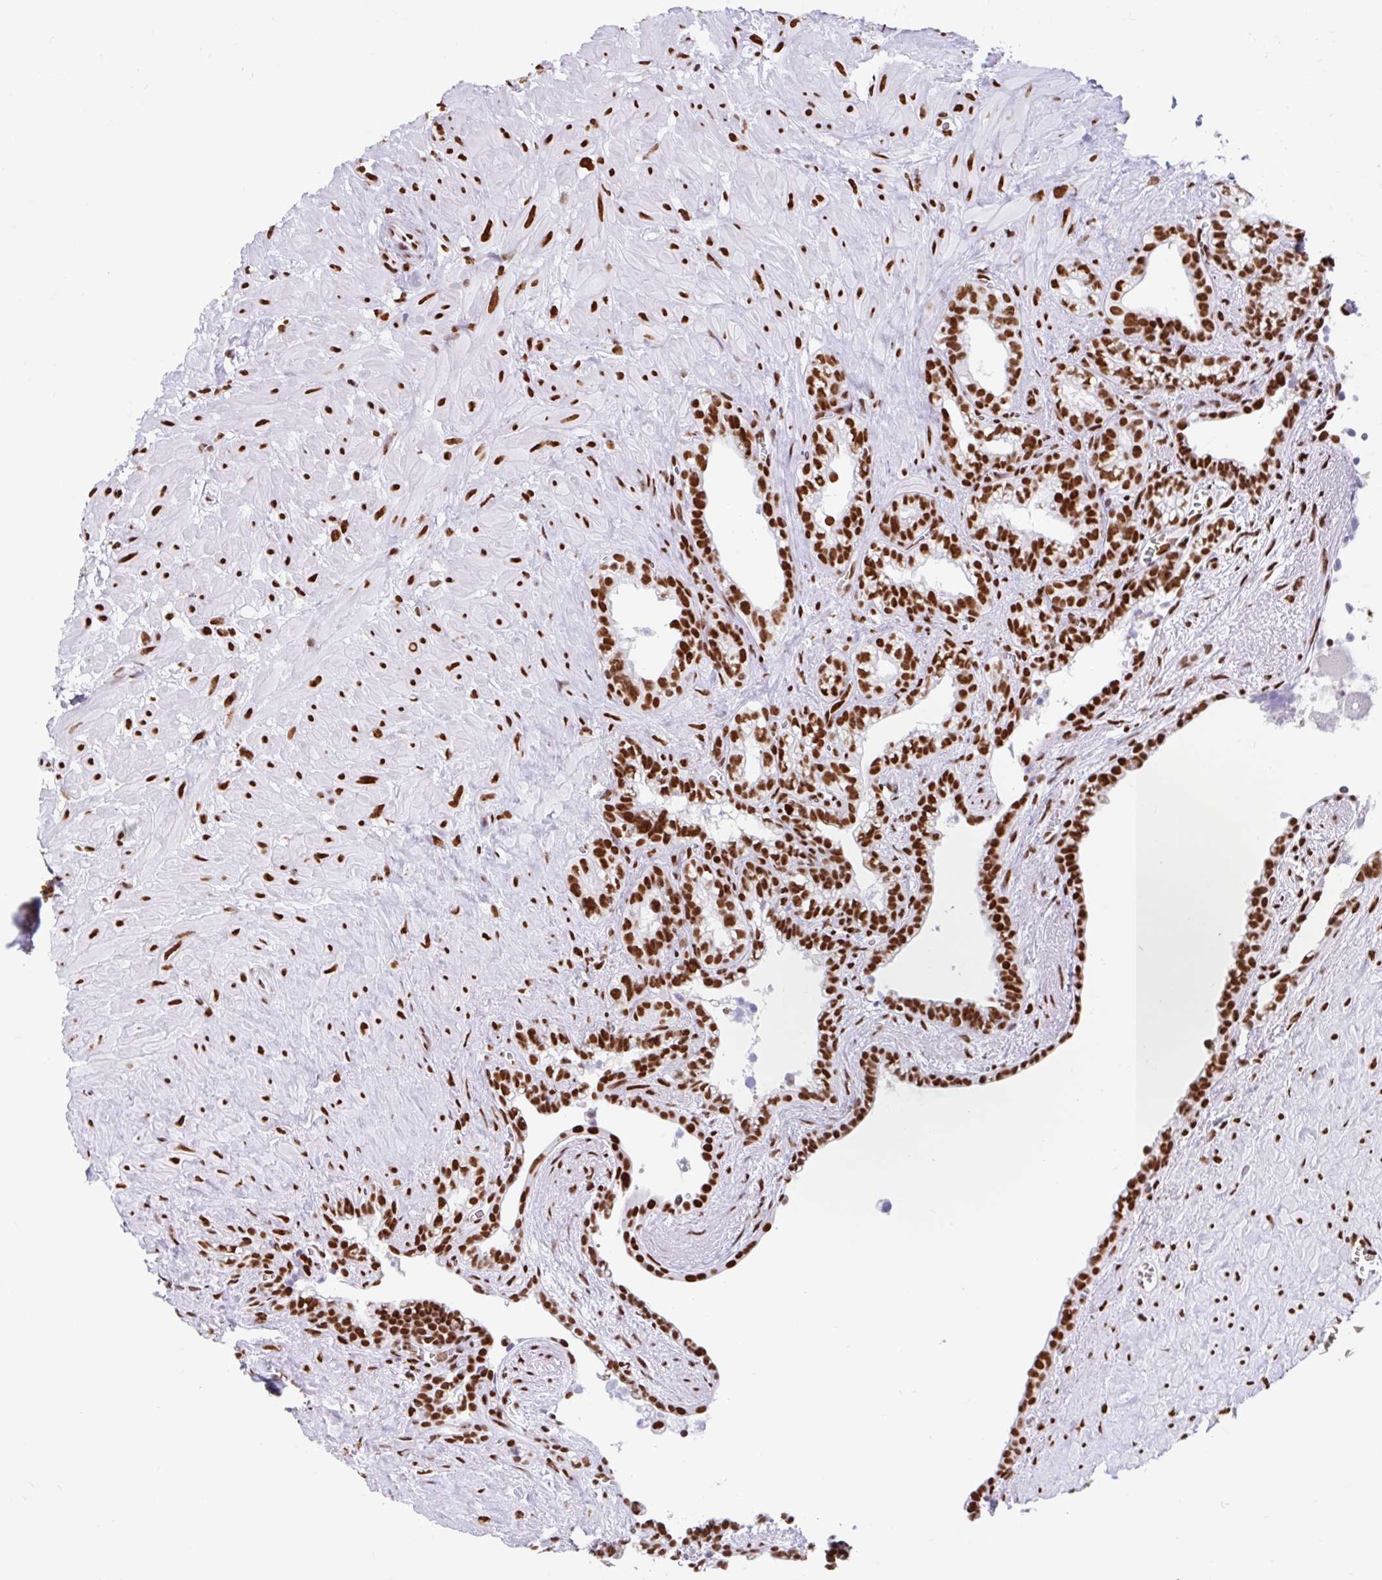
{"staining": {"intensity": "strong", "quantity": ">75%", "location": "nuclear"}, "tissue": "seminal vesicle", "cell_type": "Glandular cells", "image_type": "normal", "snomed": [{"axis": "morphology", "description": "Normal tissue, NOS"}, {"axis": "topography", "description": "Seminal veicle"}], "caption": "Seminal vesicle stained with immunohistochemistry (IHC) reveals strong nuclear expression in approximately >75% of glandular cells.", "gene": "KHDRBS1", "patient": {"sex": "male", "age": 76}}